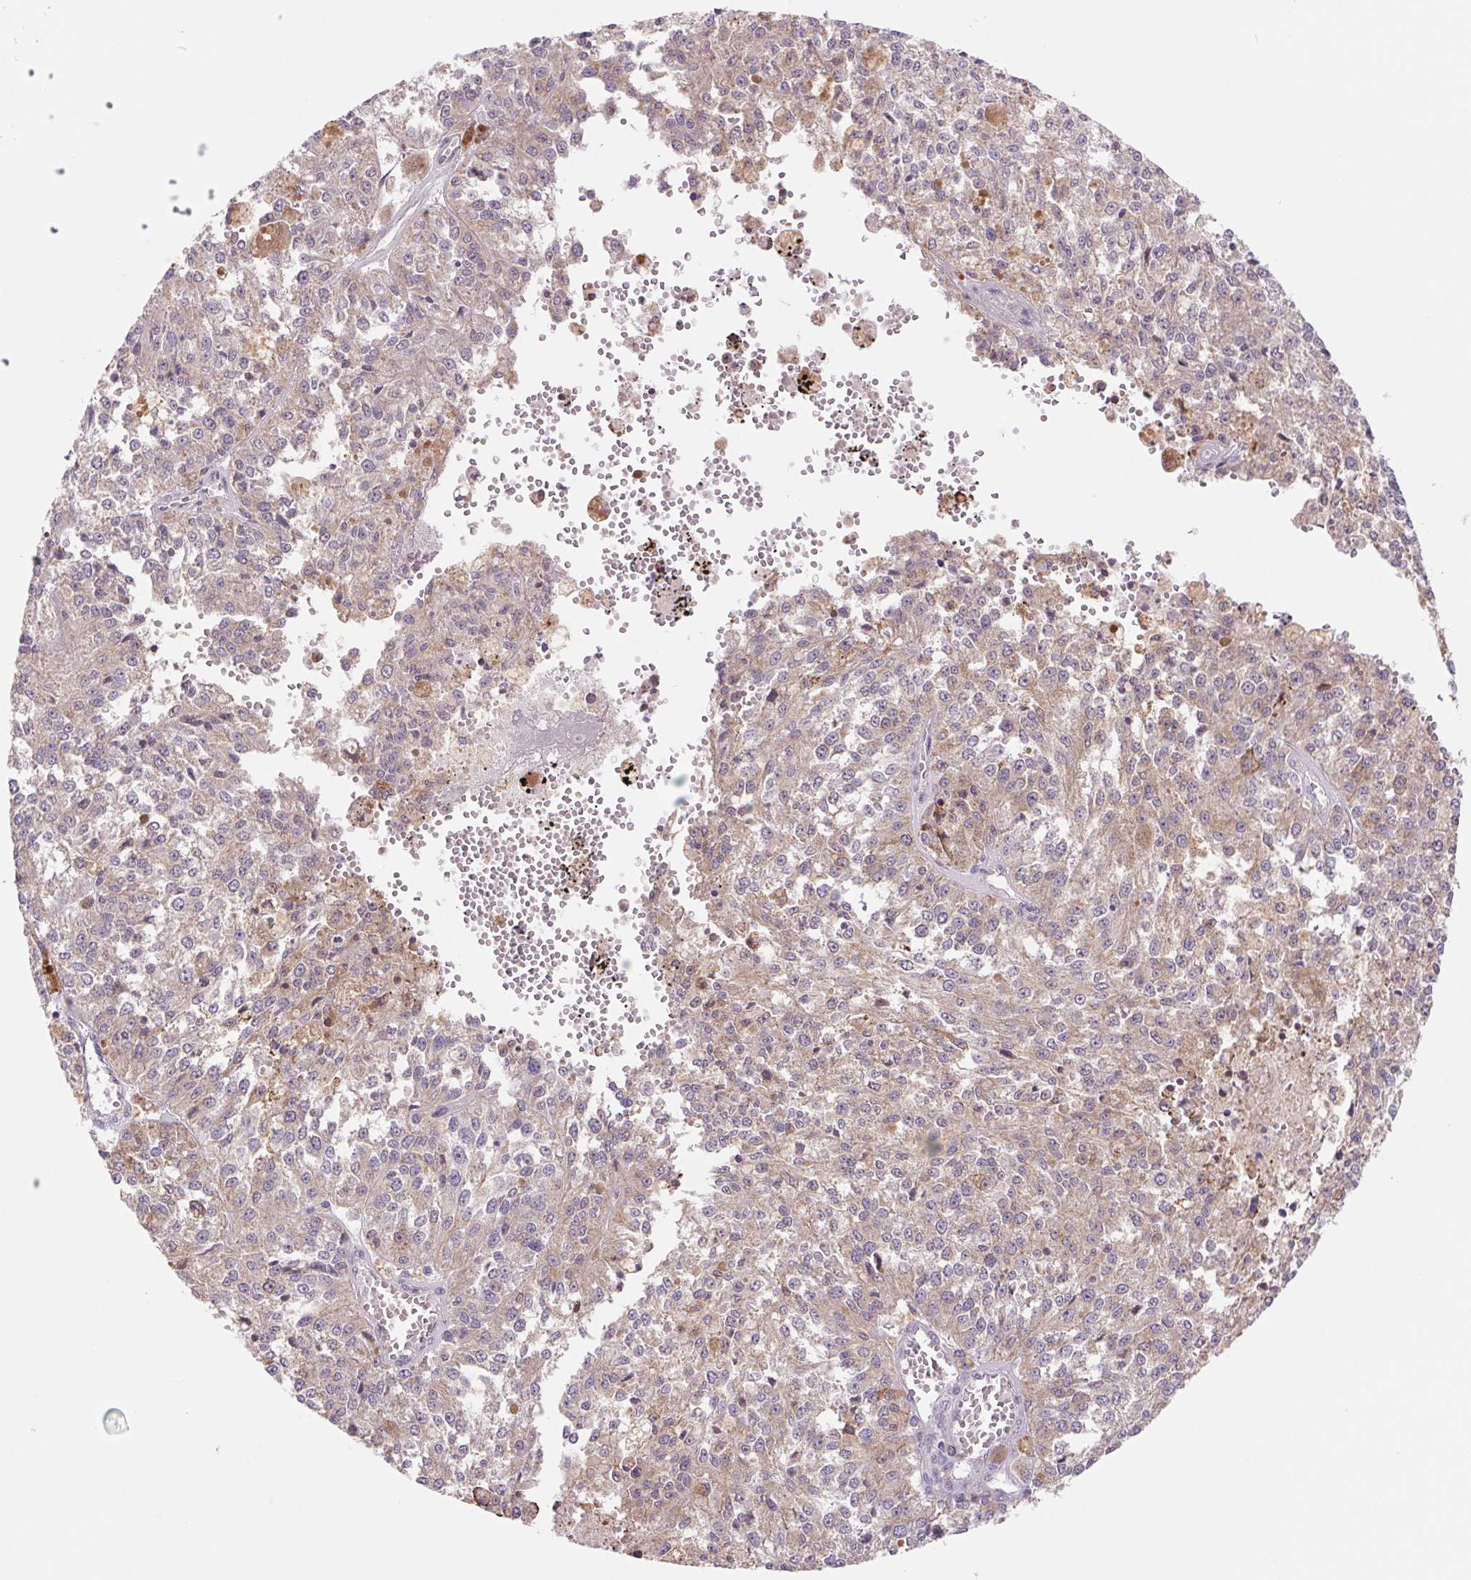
{"staining": {"intensity": "weak", "quantity": ">75%", "location": "cytoplasmic/membranous"}, "tissue": "melanoma", "cell_type": "Tumor cells", "image_type": "cancer", "snomed": [{"axis": "morphology", "description": "Malignant melanoma, Metastatic site"}, {"axis": "topography", "description": "Lymph node"}], "caption": "An image of human melanoma stained for a protein shows weak cytoplasmic/membranous brown staining in tumor cells.", "gene": "KLHL20", "patient": {"sex": "female", "age": 64}}